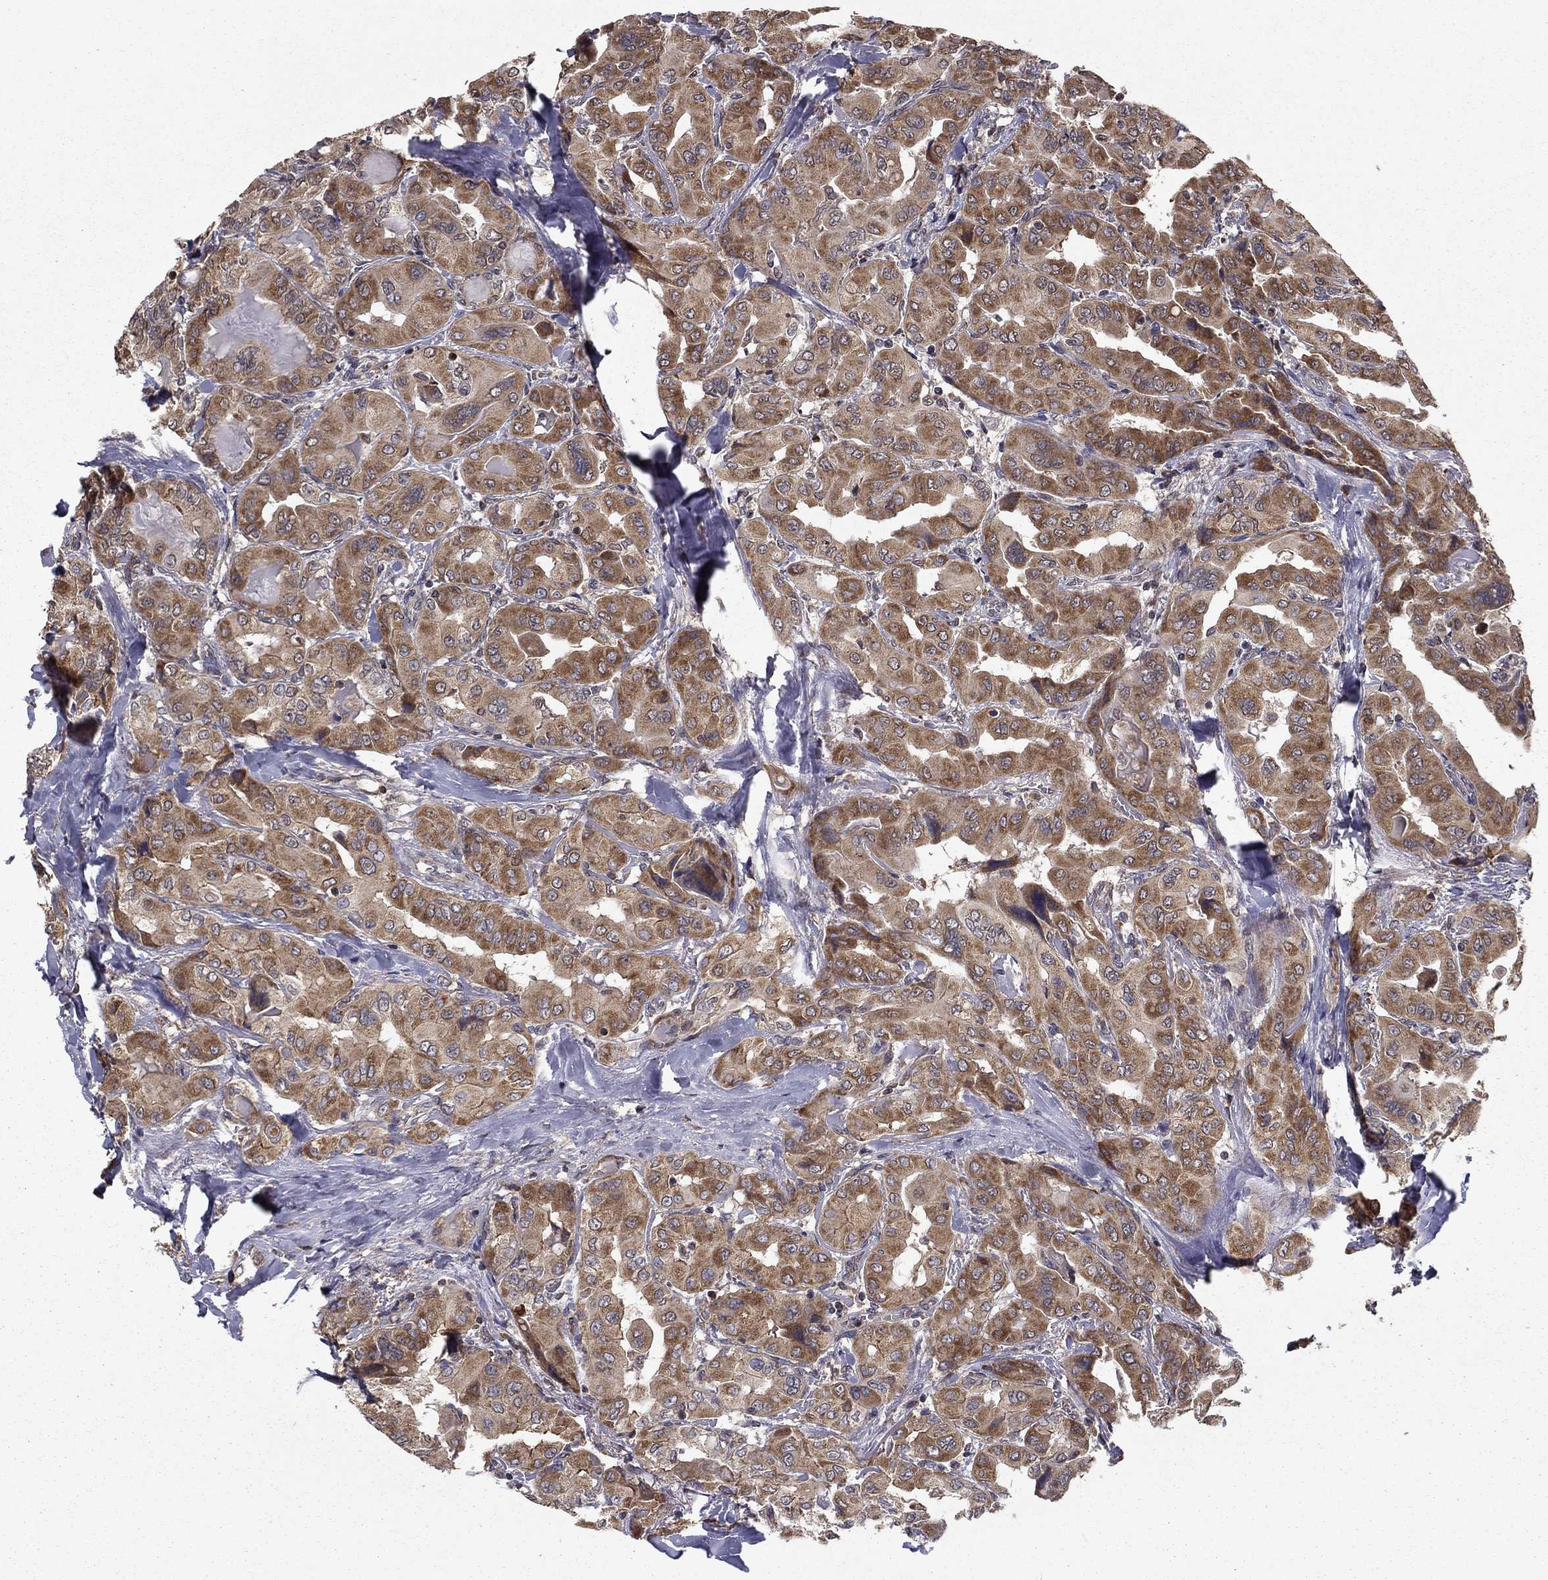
{"staining": {"intensity": "moderate", "quantity": ">75%", "location": "cytoplasmic/membranous"}, "tissue": "thyroid cancer", "cell_type": "Tumor cells", "image_type": "cancer", "snomed": [{"axis": "morphology", "description": "Normal tissue, NOS"}, {"axis": "morphology", "description": "Papillary adenocarcinoma, NOS"}, {"axis": "topography", "description": "Thyroid gland"}], "caption": "This photomicrograph displays papillary adenocarcinoma (thyroid) stained with immunohistochemistry (IHC) to label a protein in brown. The cytoplasmic/membranous of tumor cells show moderate positivity for the protein. Nuclei are counter-stained blue.", "gene": "SLC2A13", "patient": {"sex": "female", "age": 66}}